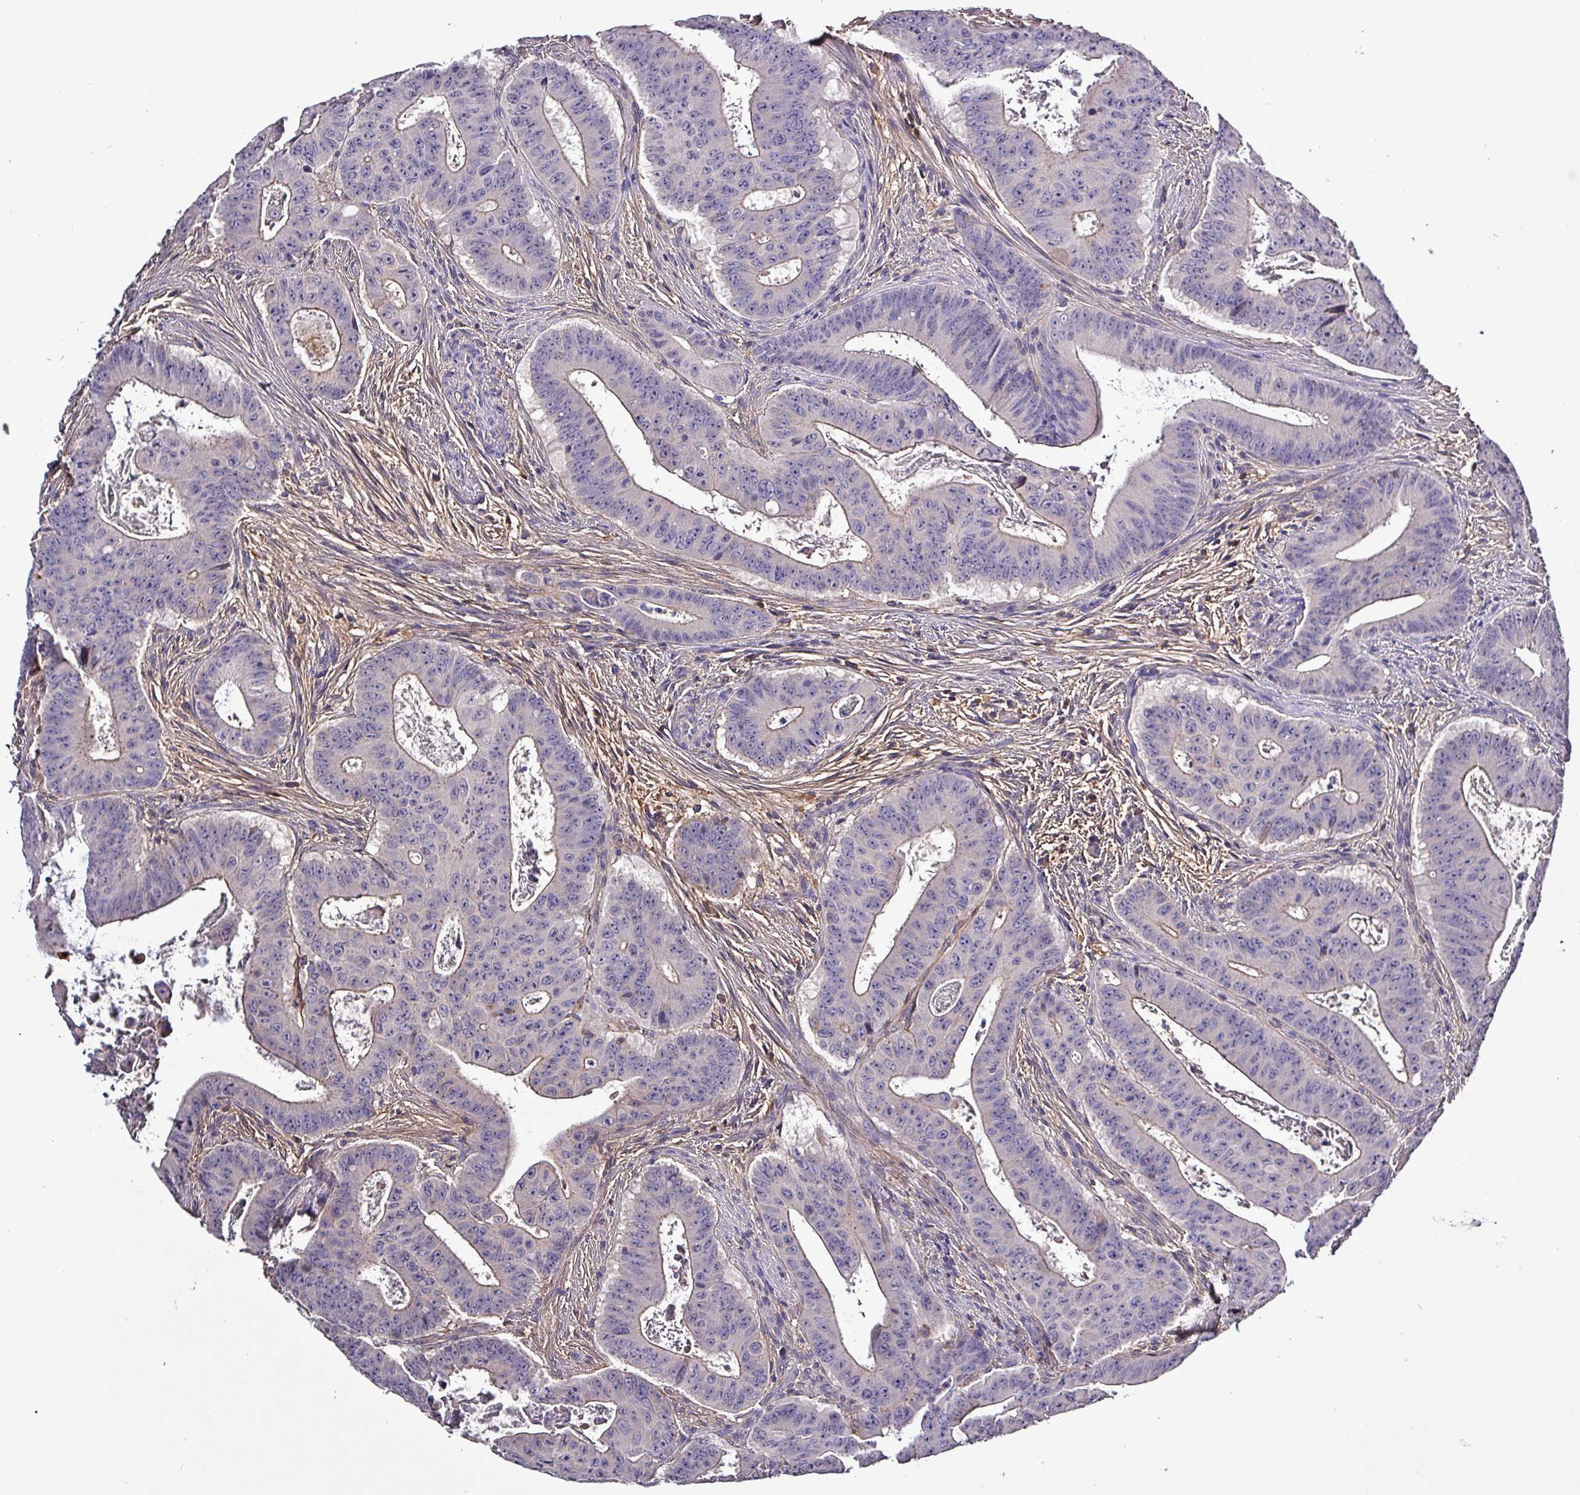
{"staining": {"intensity": "negative", "quantity": "none", "location": "none"}, "tissue": "colorectal cancer", "cell_type": "Tumor cells", "image_type": "cancer", "snomed": [{"axis": "morphology", "description": "Adenocarcinoma, NOS"}, {"axis": "topography", "description": "Rectum"}], "caption": "Adenocarcinoma (colorectal) was stained to show a protein in brown. There is no significant expression in tumor cells.", "gene": "HTRA4", "patient": {"sex": "female", "age": 75}}